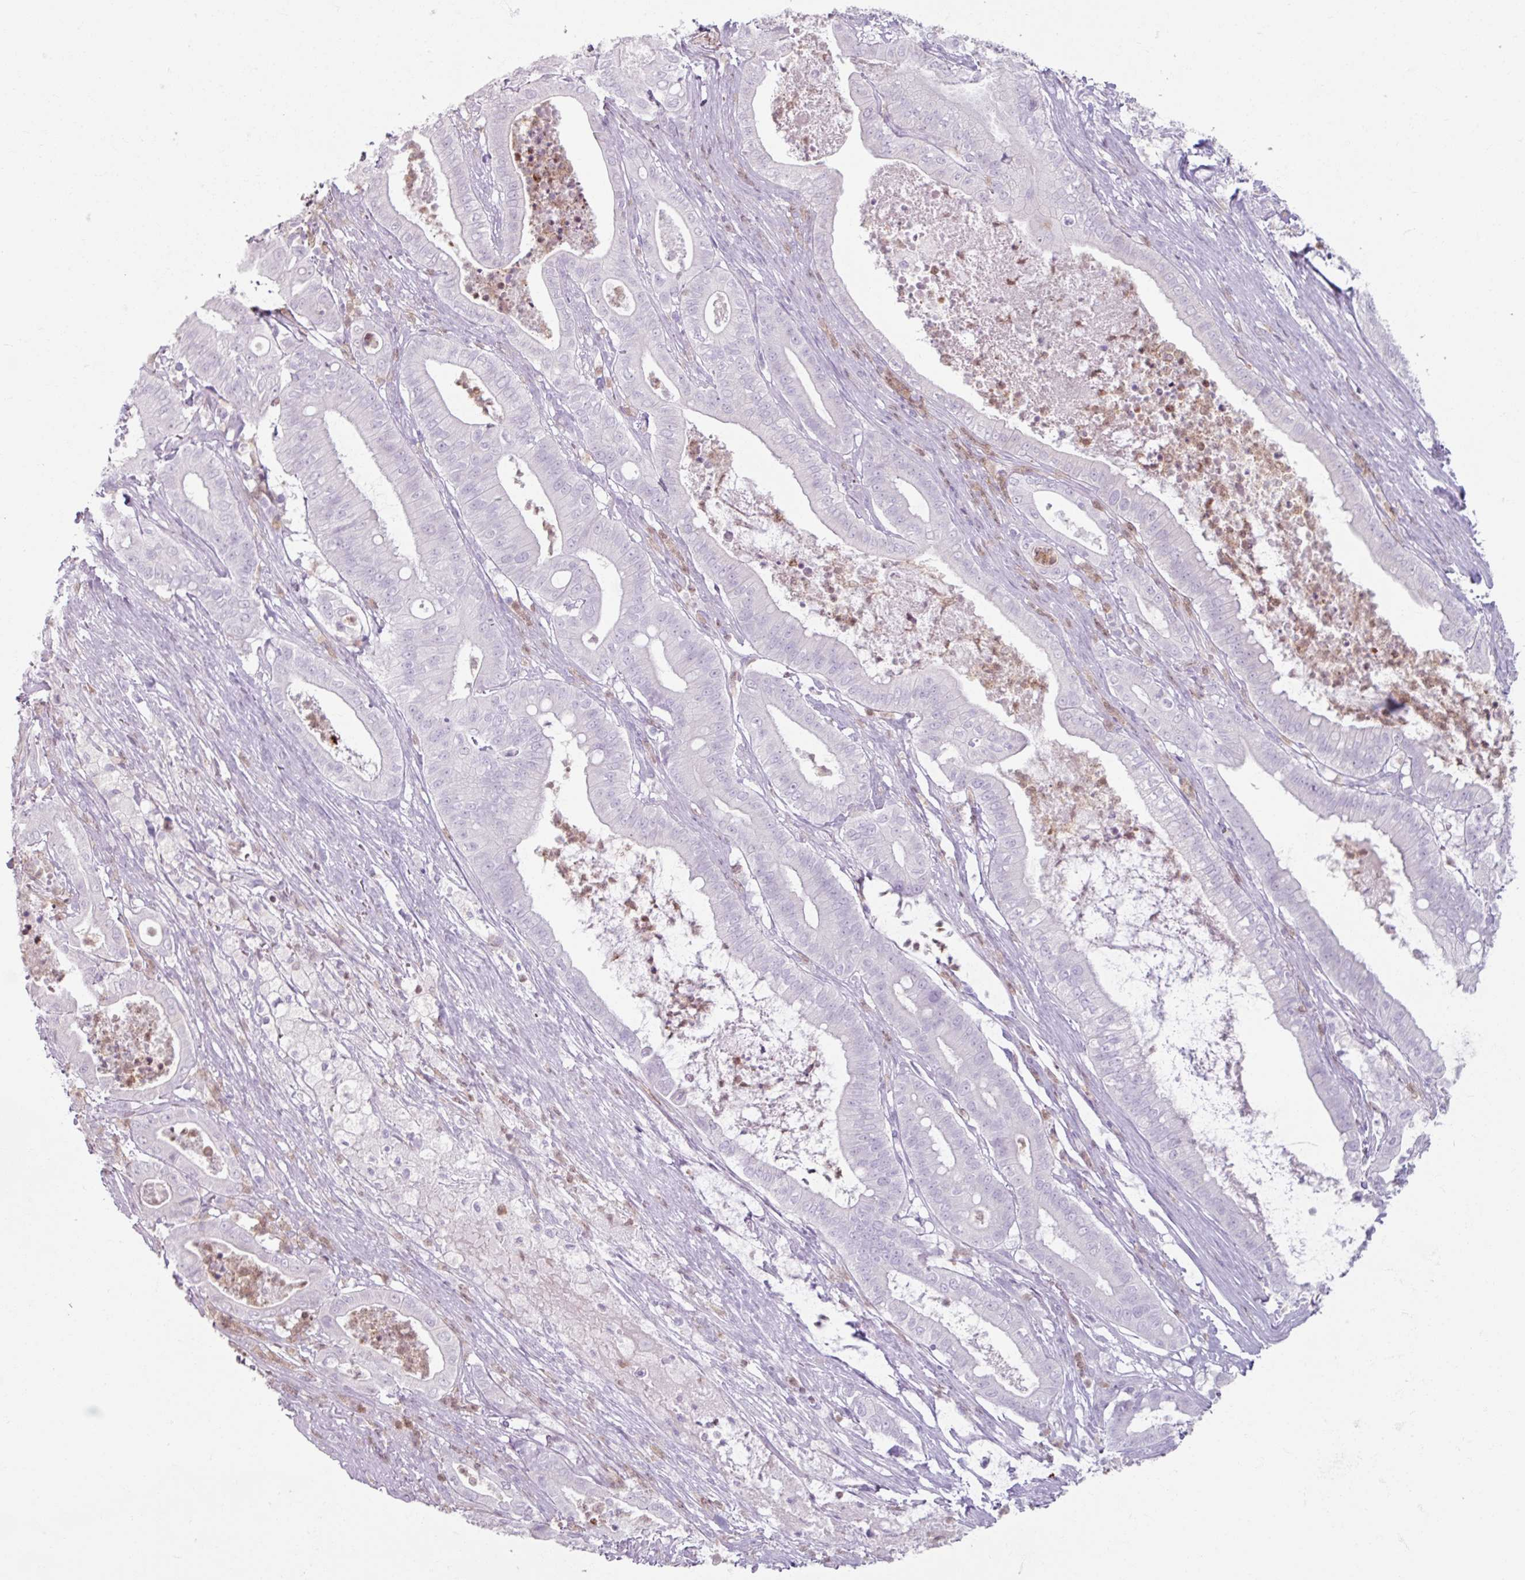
{"staining": {"intensity": "negative", "quantity": "none", "location": "none"}, "tissue": "pancreatic cancer", "cell_type": "Tumor cells", "image_type": "cancer", "snomed": [{"axis": "morphology", "description": "Adenocarcinoma, NOS"}, {"axis": "topography", "description": "Pancreas"}], "caption": "Tumor cells show no significant protein staining in pancreatic cancer.", "gene": "ARG1", "patient": {"sex": "male", "age": 71}}